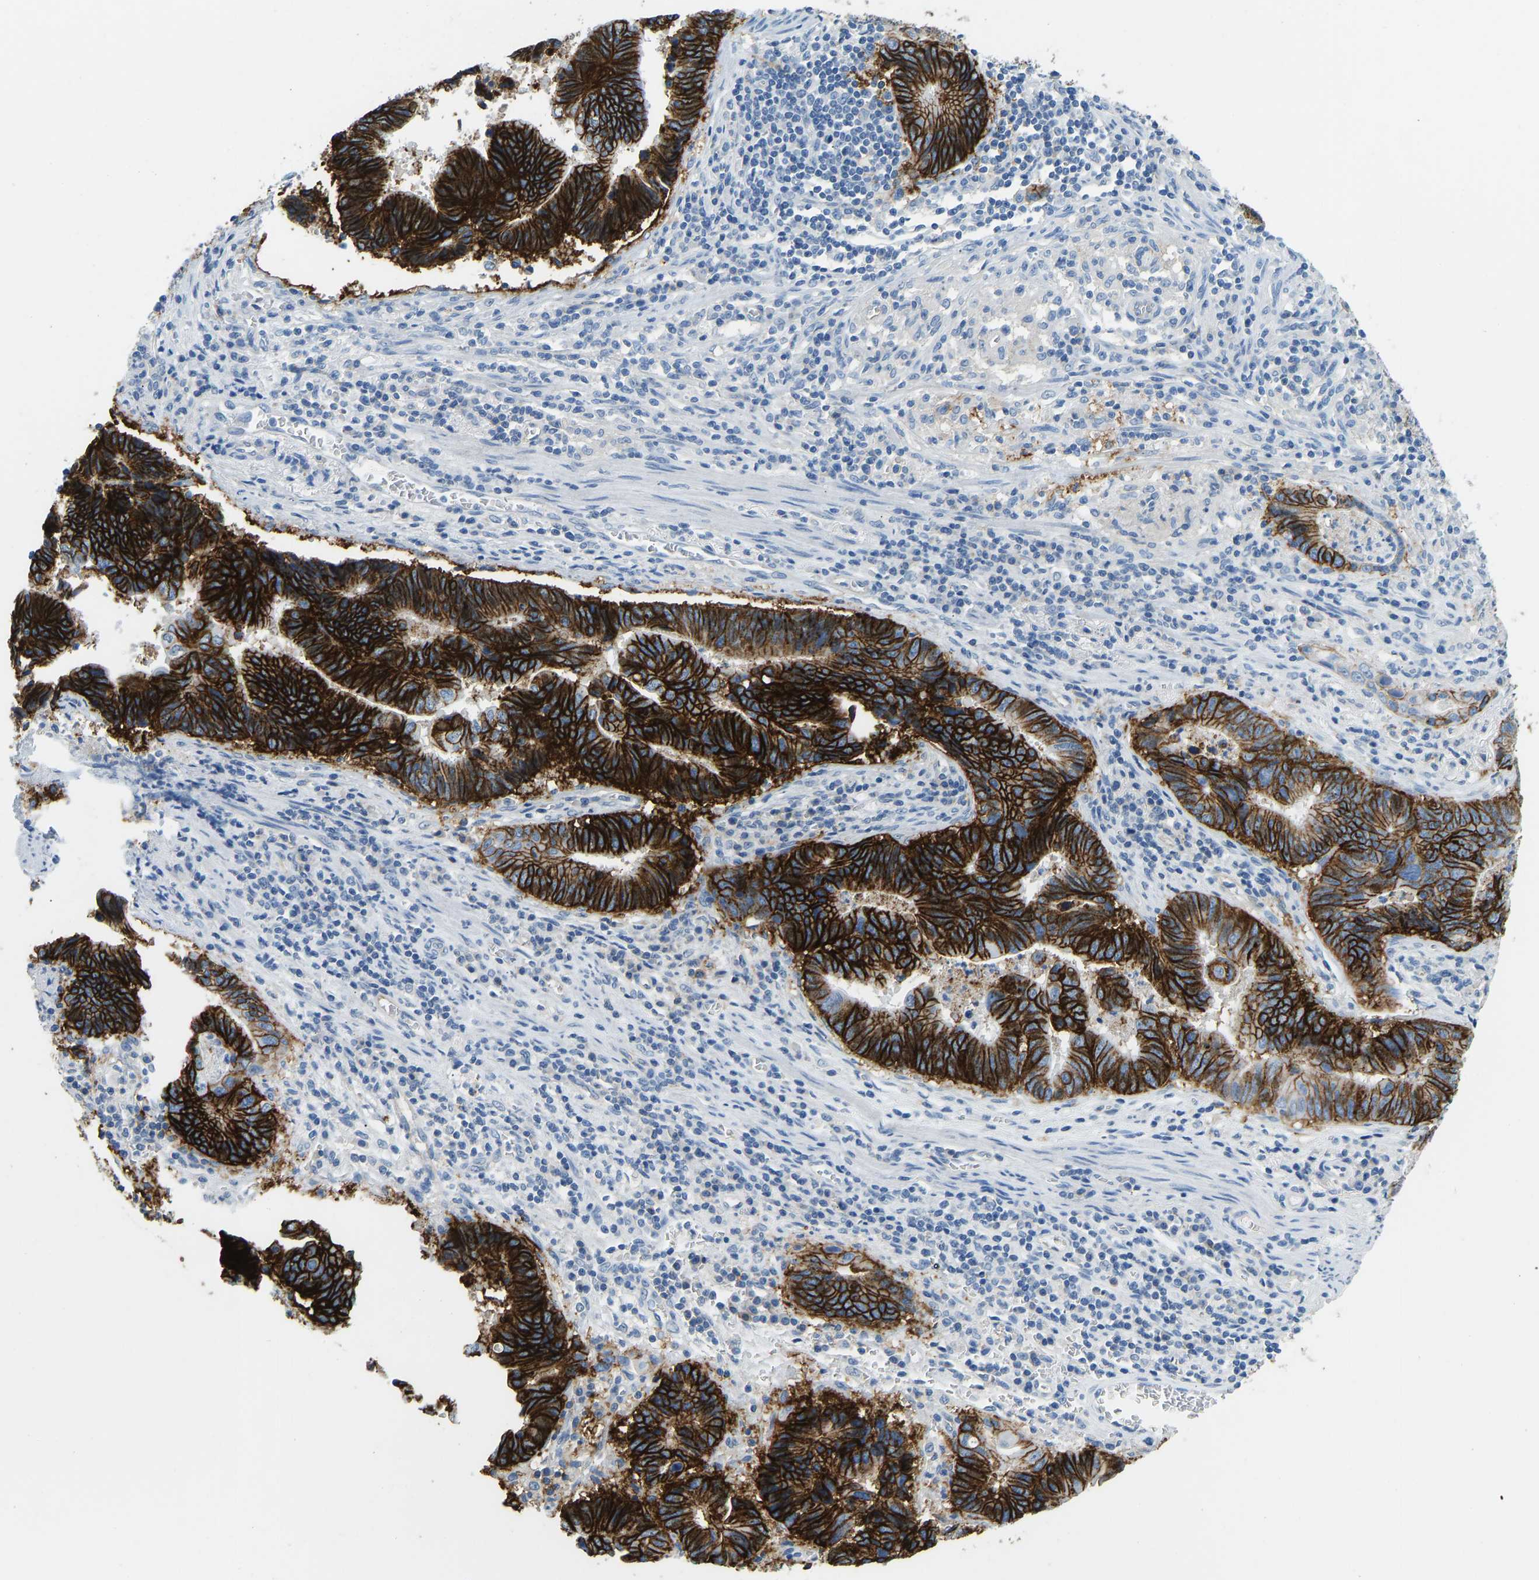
{"staining": {"intensity": "strong", "quantity": ">75%", "location": "cytoplasmic/membranous"}, "tissue": "pancreatic cancer", "cell_type": "Tumor cells", "image_type": "cancer", "snomed": [{"axis": "morphology", "description": "Adenocarcinoma, NOS"}, {"axis": "topography", "description": "Pancreas"}], "caption": "Protein analysis of pancreatic cancer (adenocarcinoma) tissue demonstrates strong cytoplasmic/membranous positivity in about >75% of tumor cells.", "gene": "ATP1A1", "patient": {"sex": "female", "age": 70}}